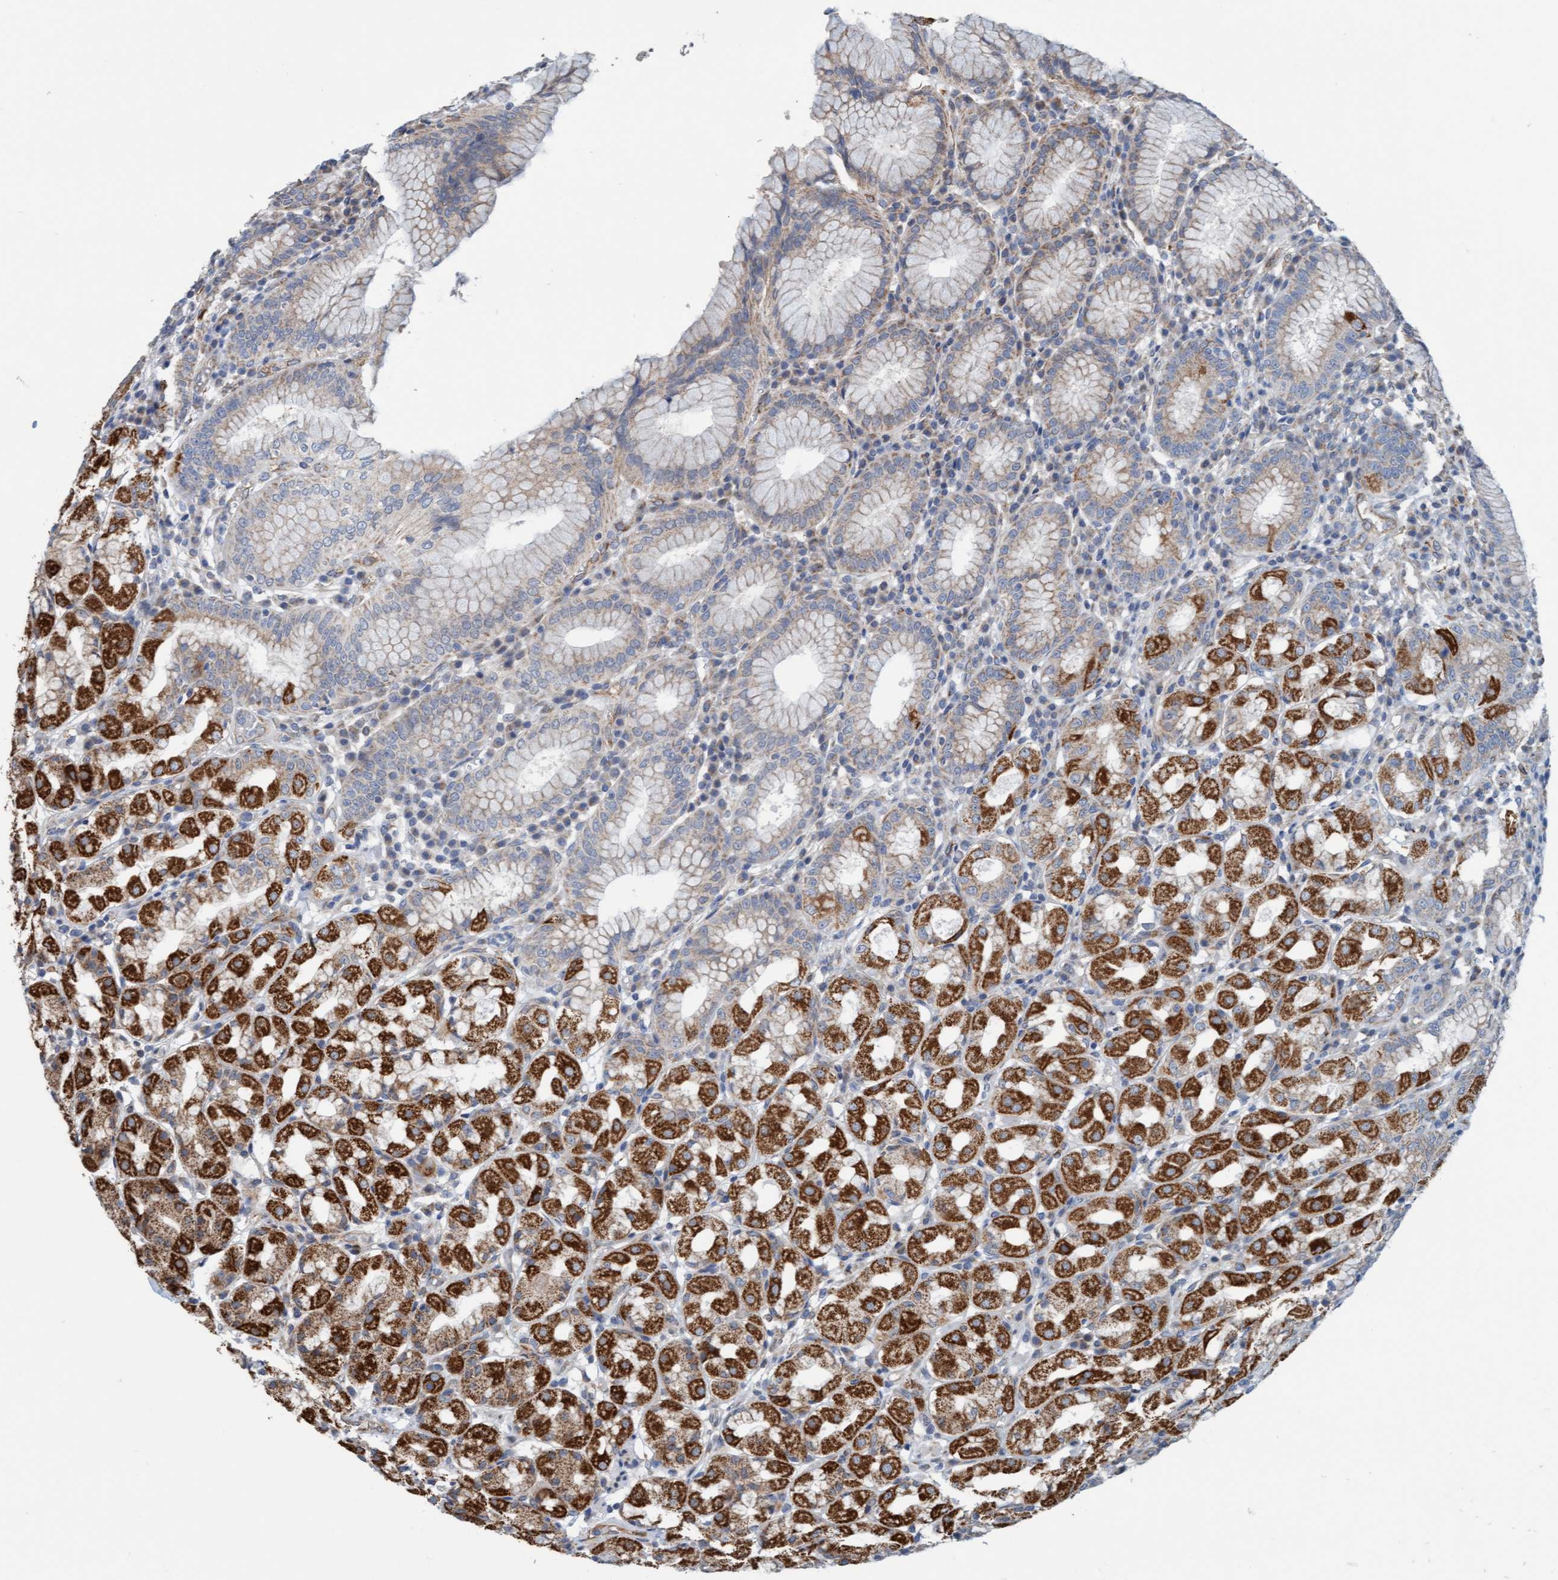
{"staining": {"intensity": "strong", "quantity": "25%-75%", "location": "cytoplasmic/membranous"}, "tissue": "stomach", "cell_type": "Glandular cells", "image_type": "normal", "snomed": [{"axis": "morphology", "description": "Normal tissue, NOS"}, {"axis": "topography", "description": "Stomach"}, {"axis": "topography", "description": "Stomach, lower"}], "caption": "DAB (3,3'-diaminobenzidine) immunohistochemical staining of benign stomach reveals strong cytoplasmic/membranous protein positivity in approximately 25%-75% of glandular cells.", "gene": "ZNF566", "patient": {"sex": "female", "age": 56}}